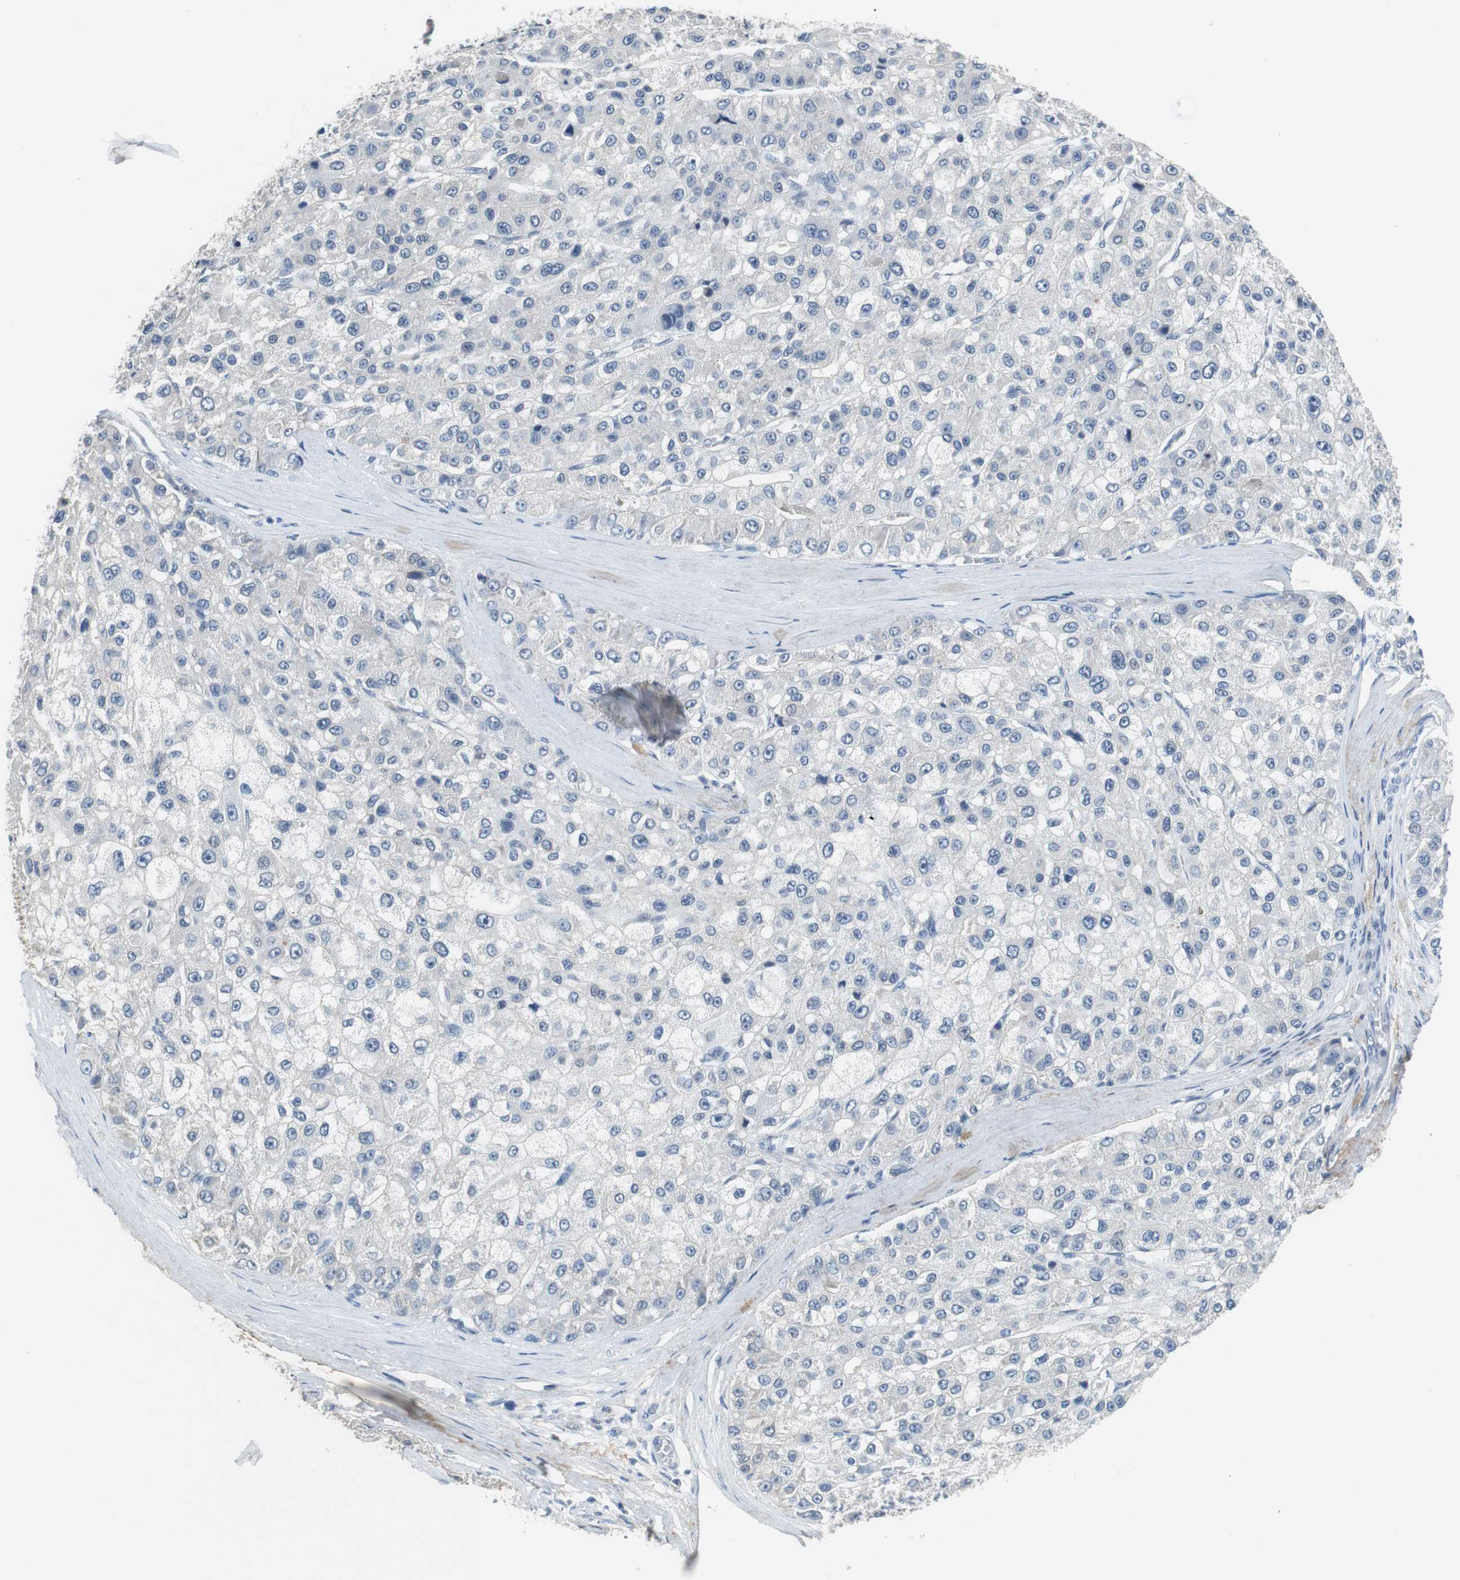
{"staining": {"intensity": "negative", "quantity": "none", "location": "none"}, "tissue": "liver cancer", "cell_type": "Tumor cells", "image_type": "cancer", "snomed": [{"axis": "morphology", "description": "Carcinoma, Hepatocellular, NOS"}, {"axis": "topography", "description": "Liver"}], "caption": "Immunohistochemistry micrograph of neoplastic tissue: human liver cancer (hepatocellular carcinoma) stained with DAB exhibits no significant protein expression in tumor cells. (DAB (3,3'-diaminobenzidine) immunohistochemistry (IHC) with hematoxylin counter stain).", "gene": "MUC7", "patient": {"sex": "male", "age": 80}}